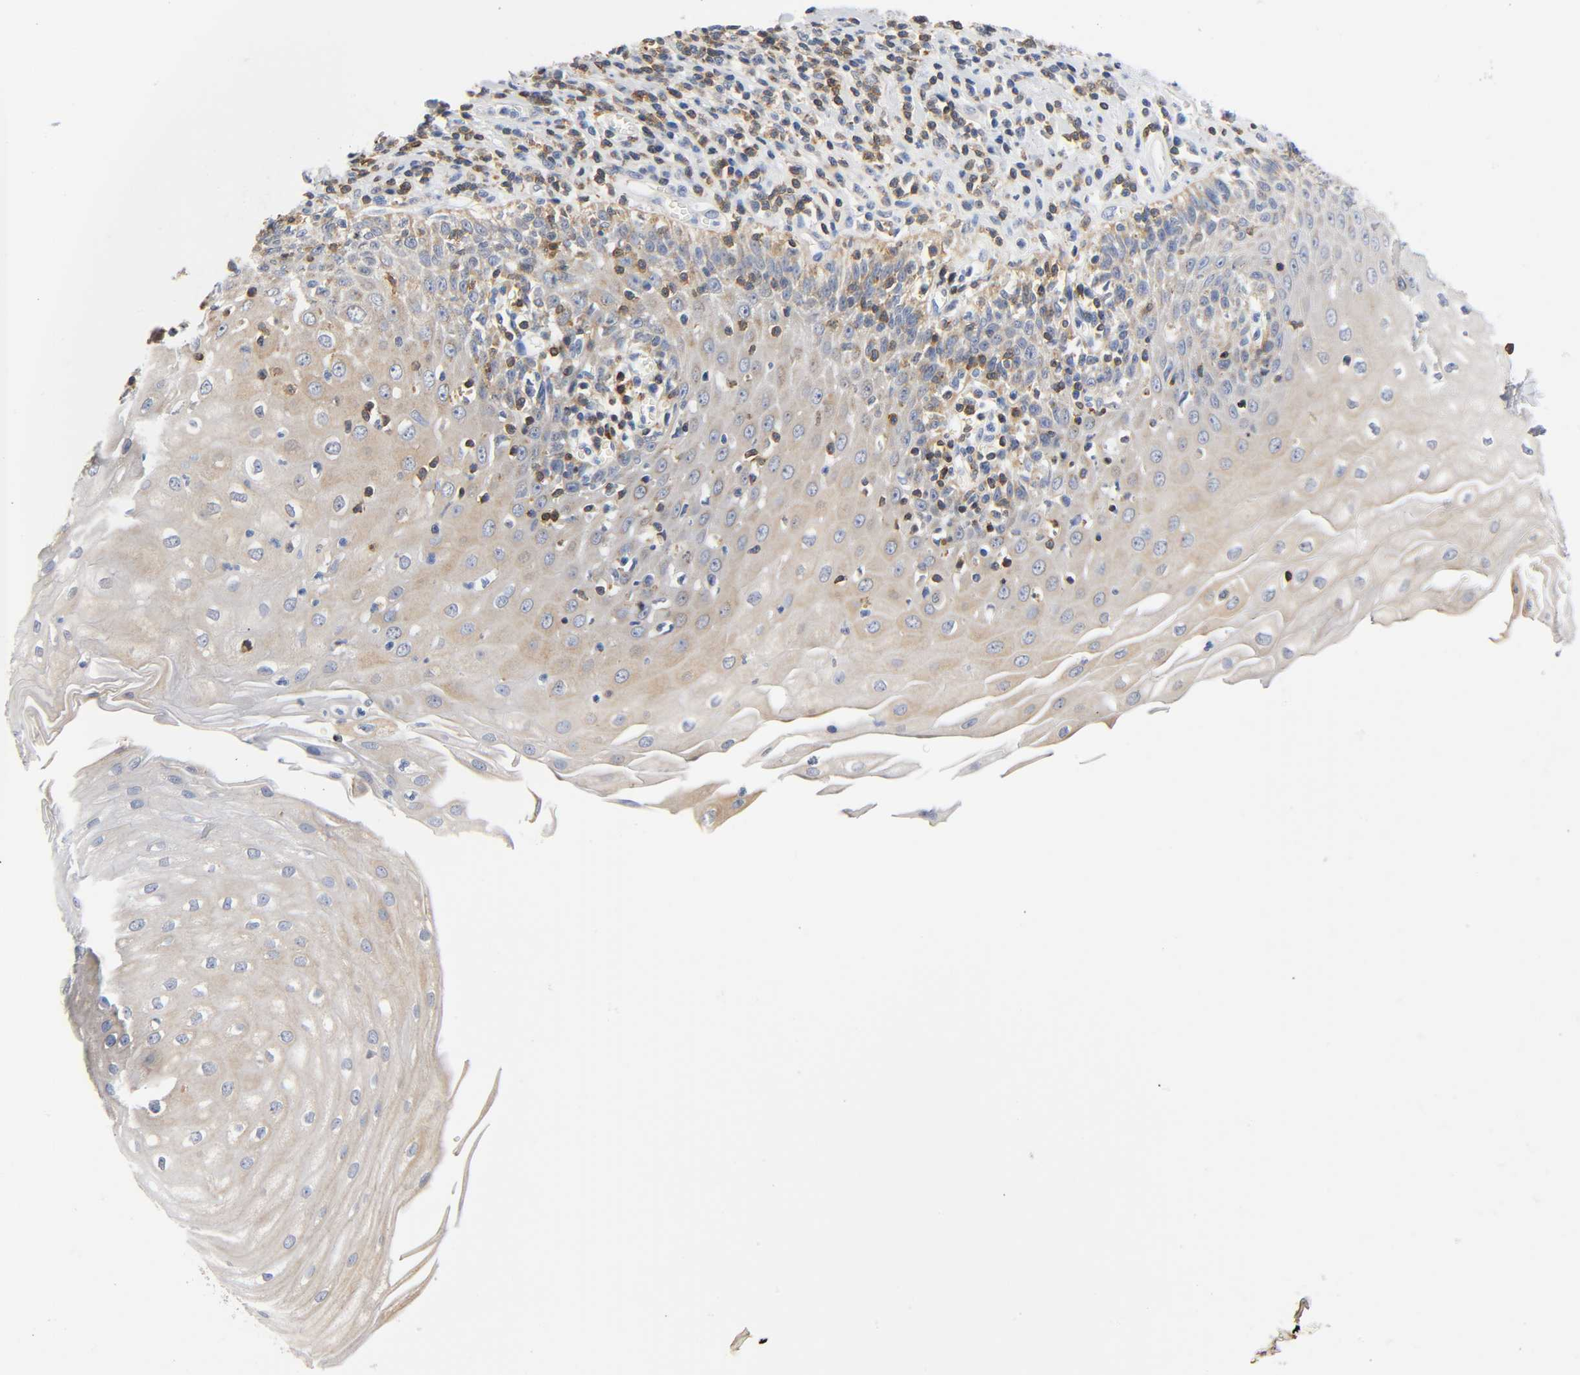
{"staining": {"intensity": "moderate", "quantity": "25%-75%", "location": "cytoplasmic/membranous"}, "tissue": "esophagus", "cell_type": "Squamous epithelial cells", "image_type": "normal", "snomed": [{"axis": "morphology", "description": "Normal tissue, NOS"}, {"axis": "morphology", "description": "Squamous cell carcinoma, NOS"}, {"axis": "topography", "description": "Esophagus"}], "caption": "This photomicrograph exhibits IHC staining of unremarkable human esophagus, with medium moderate cytoplasmic/membranous positivity in approximately 25%-75% of squamous epithelial cells.", "gene": "UCKL1", "patient": {"sex": "male", "age": 65}}